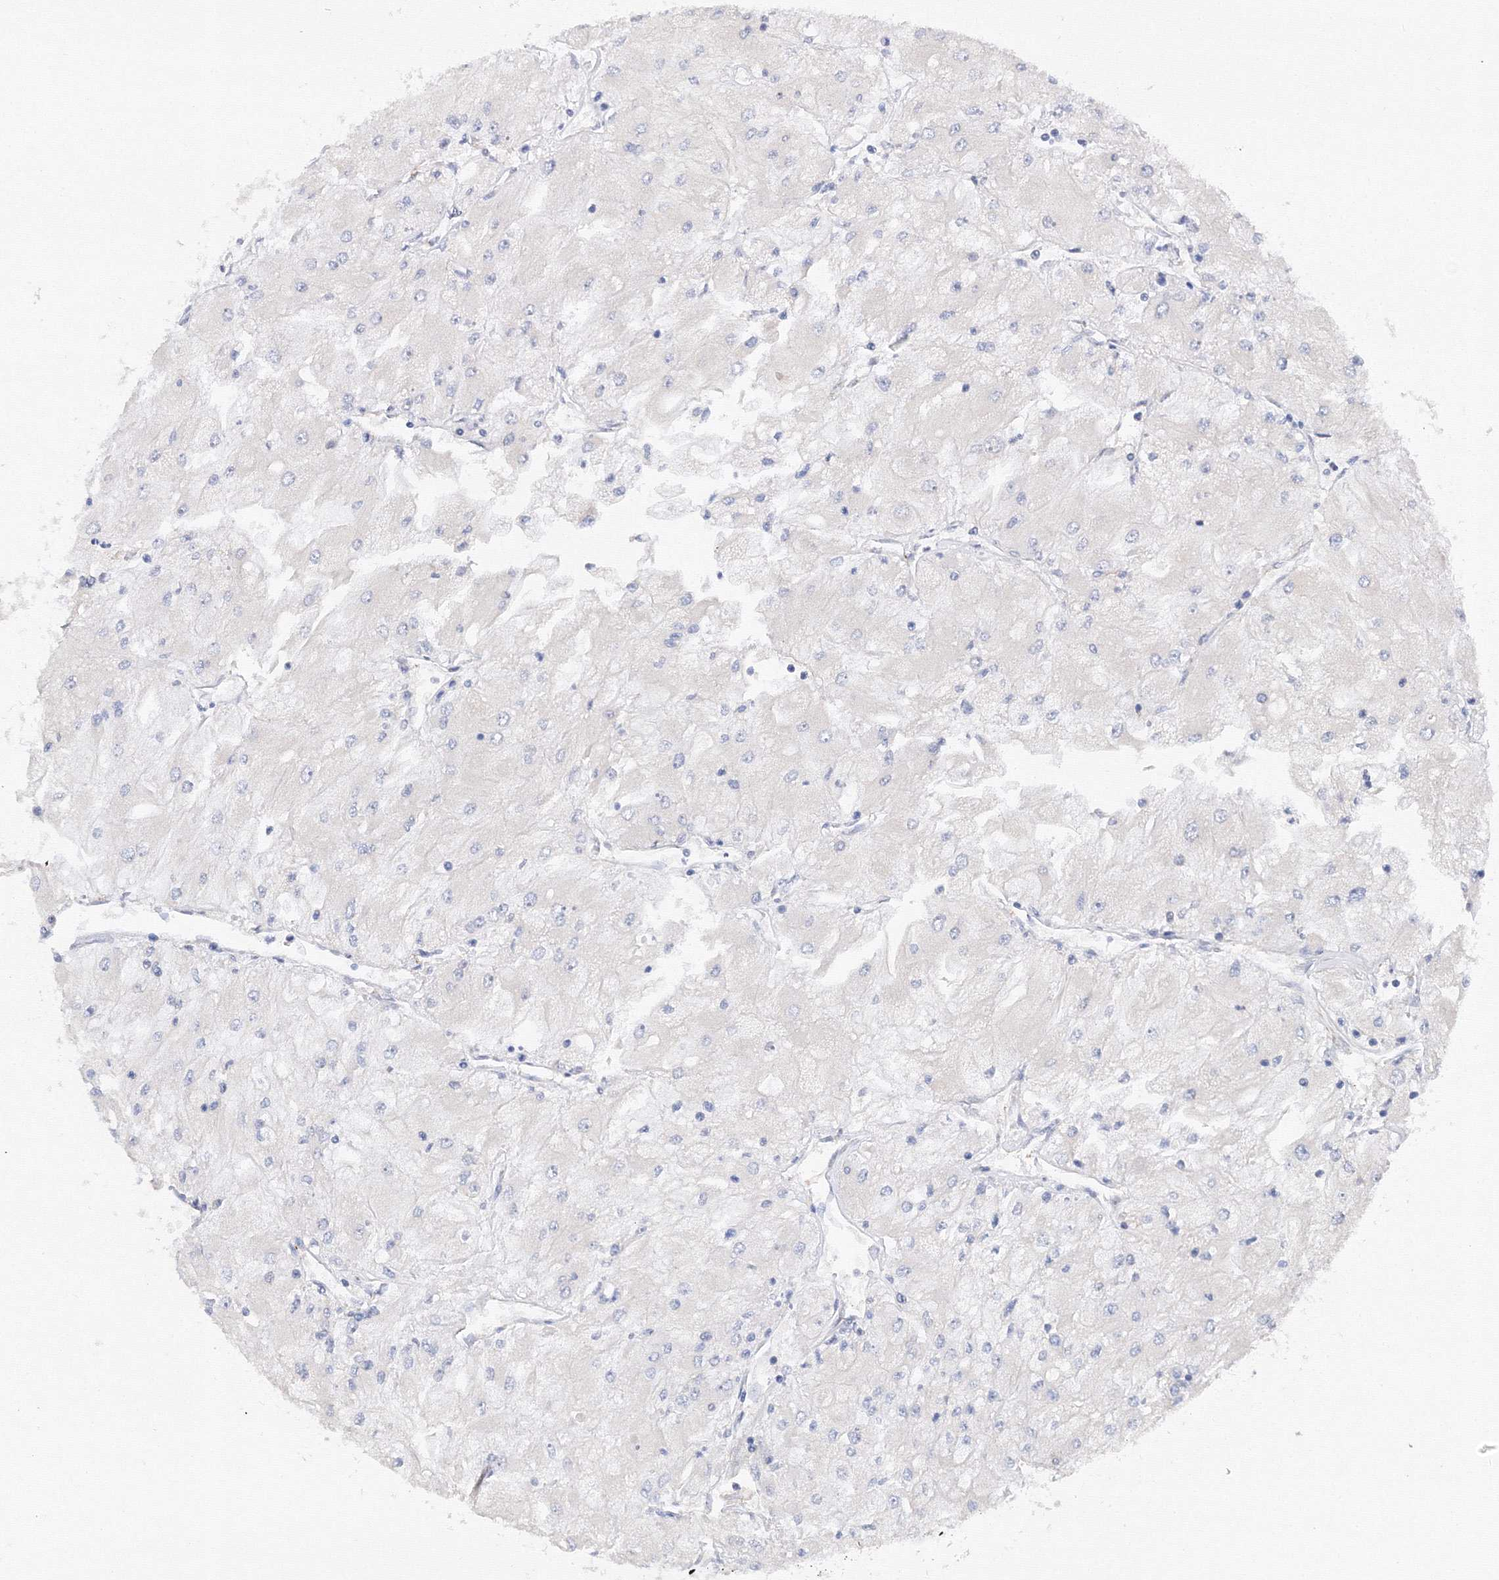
{"staining": {"intensity": "negative", "quantity": "none", "location": "none"}, "tissue": "renal cancer", "cell_type": "Tumor cells", "image_type": "cancer", "snomed": [{"axis": "morphology", "description": "Adenocarcinoma, NOS"}, {"axis": "topography", "description": "Kidney"}], "caption": "Immunohistochemical staining of human renal cancer (adenocarcinoma) demonstrates no significant positivity in tumor cells.", "gene": "DIS3L2", "patient": {"sex": "male", "age": 80}}